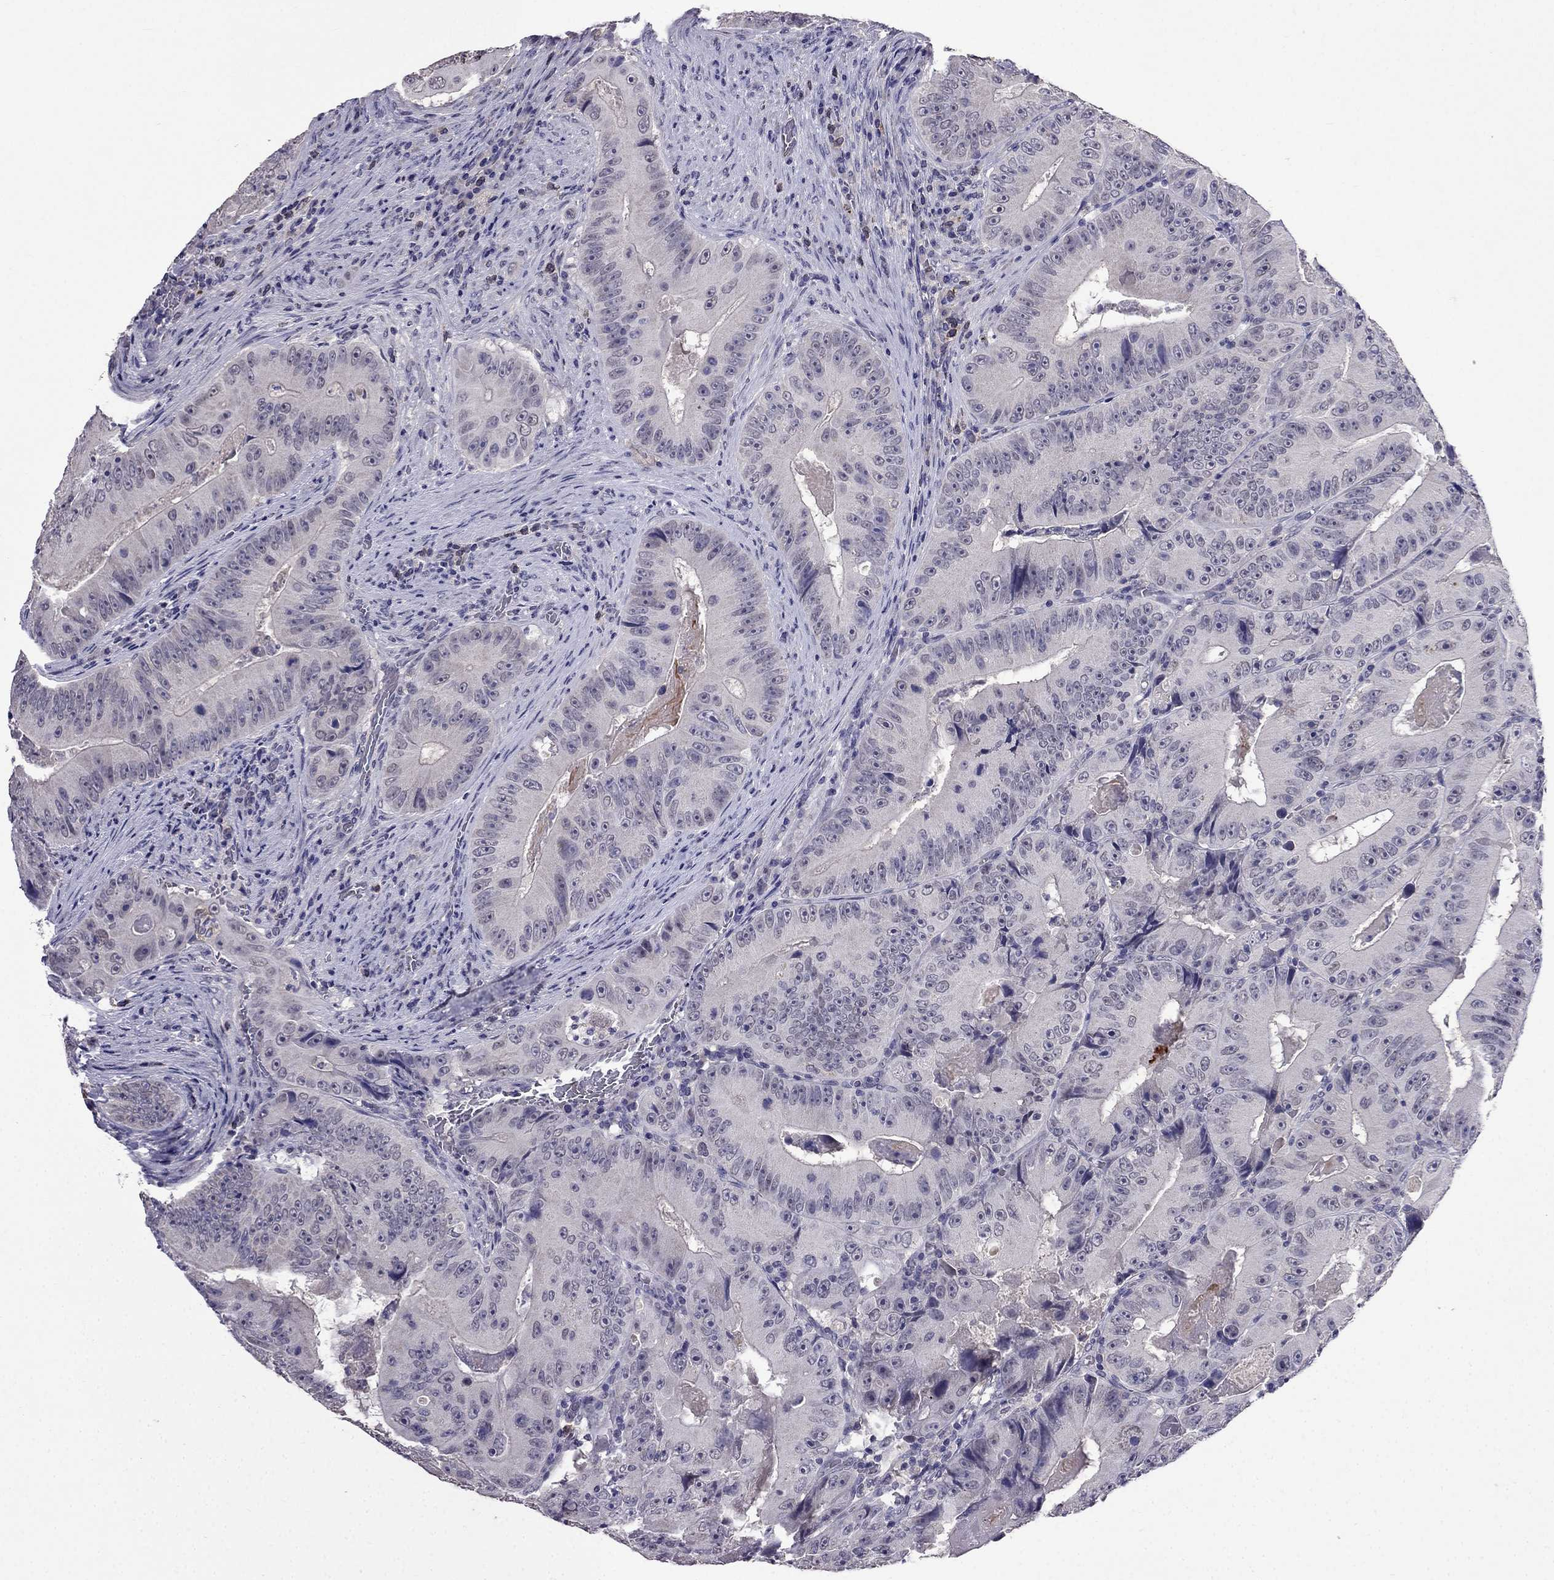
{"staining": {"intensity": "negative", "quantity": "none", "location": "none"}, "tissue": "colorectal cancer", "cell_type": "Tumor cells", "image_type": "cancer", "snomed": [{"axis": "morphology", "description": "Adenocarcinoma, NOS"}, {"axis": "topography", "description": "Colon"}], "caption": "Histopathology image shows no protein staining in tumor cells of colorectal adenocarcinoma tissue.", "gene": "AQP9", "patient": {"sex": "female", "age": 86}}